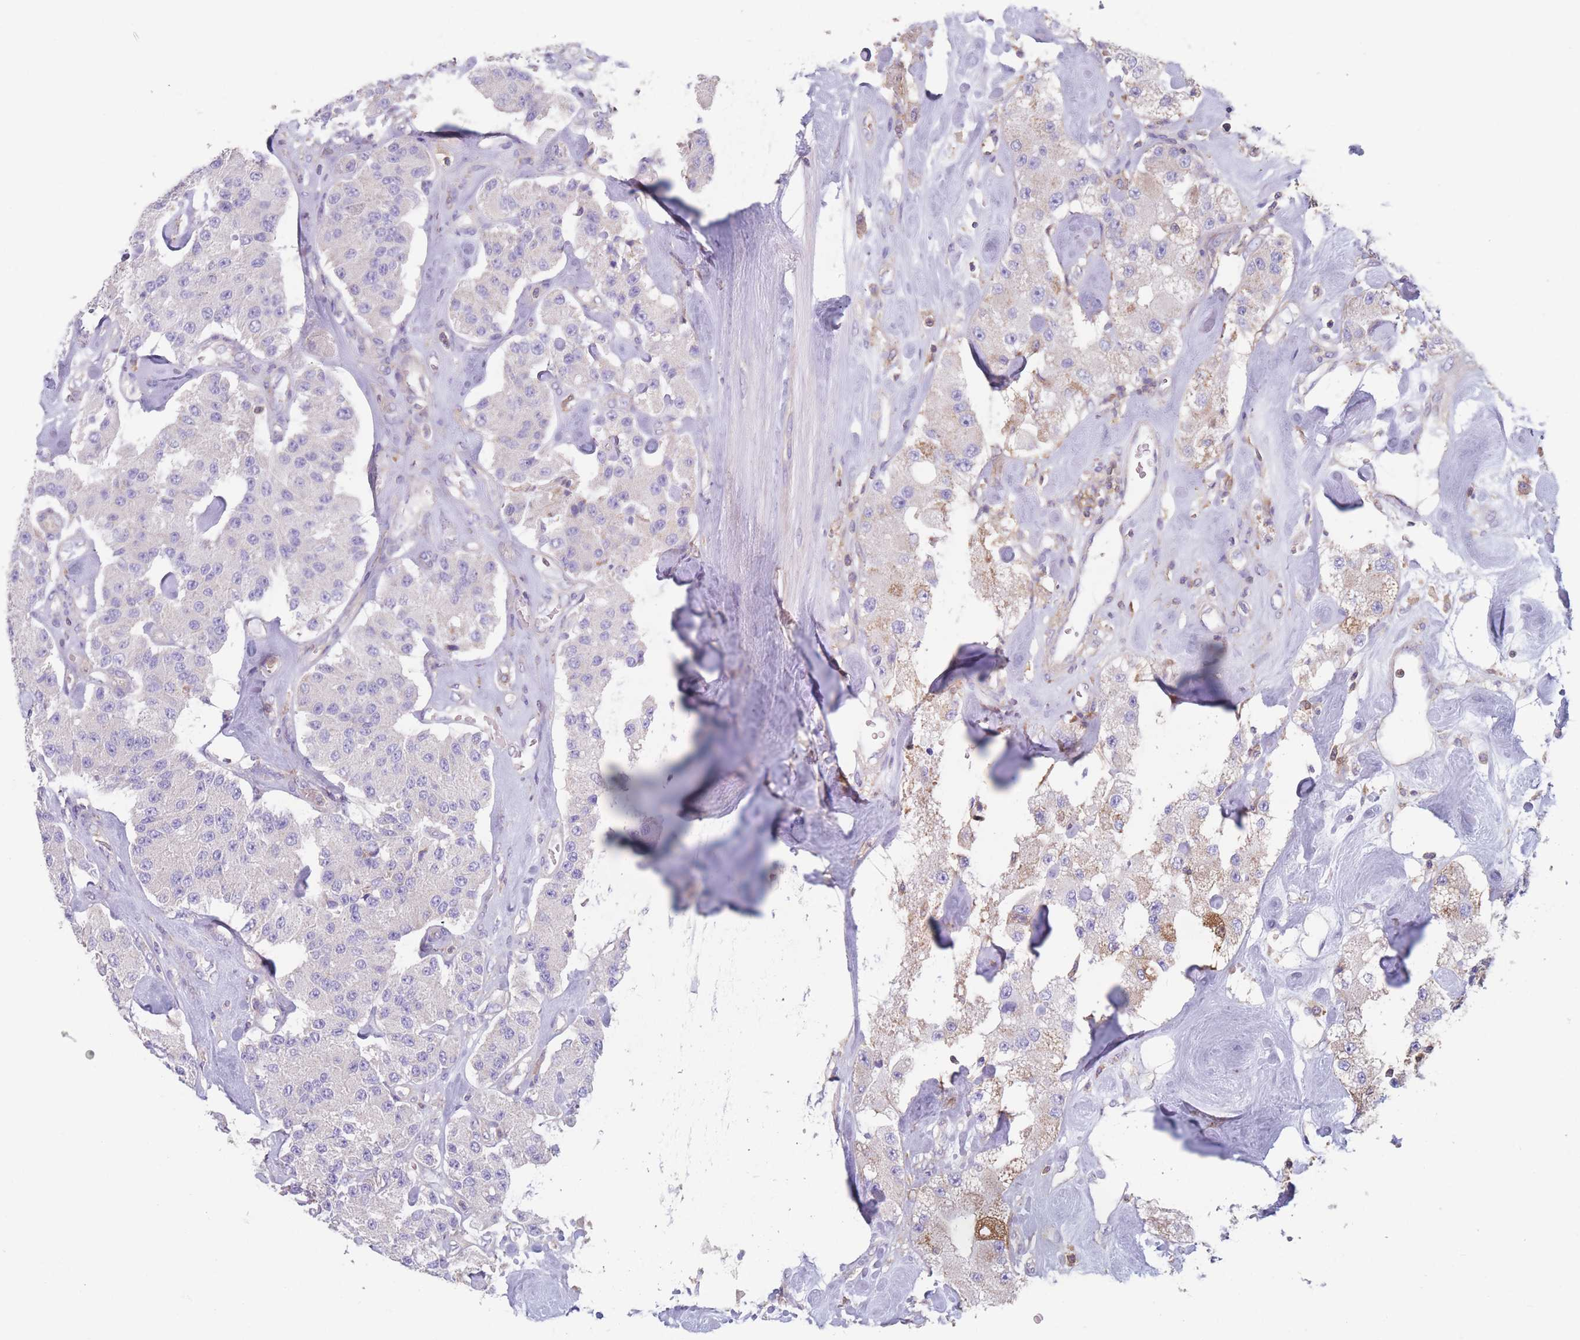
{"staining": {"intensity": "moderate", "quantity": "<25%", "location": "cytoplasmic/membranous"}, "tissue": "carcinoid", "cell_type": "Tumor cells", "image_type": "cancer", "snomed": [{"axis": "morphology", "description": "Carcinoid, malignant, NOS"}, {"axis": "topography", "description": "Pancreas"}], "caption": "Immunohistochemistry (IHC) image of human carcinoid (malignant) stained for a protein (brown), which exhibits low levels of moderate cytoplasmic/membranous positivity in approximately <25% of tumor cells.", "gene": "ADH1A", "patient": {"sex": "male", "age": 41}}